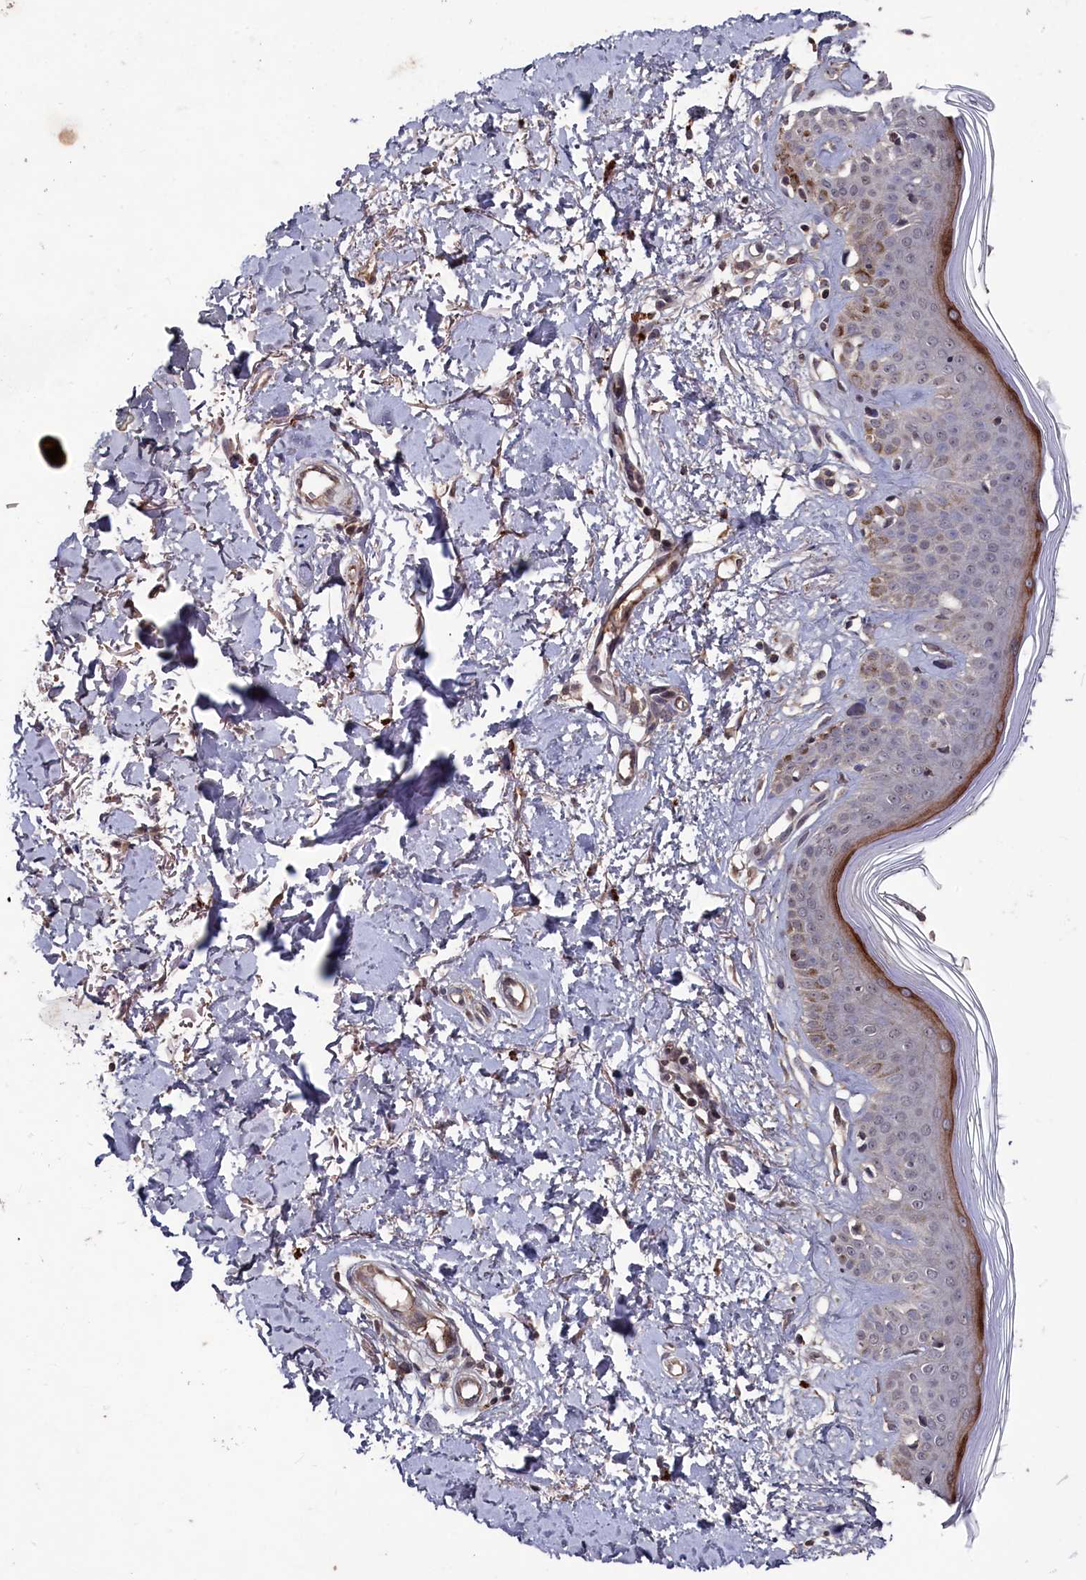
{"staining": {"intensity": "moderate", "quantity": ">75%", "location": "cytoplasmic/membranous"}, "tissue": "skin", "cell_type": "Fibroblasts", "image_type": "normal", "snomed": [{"axis": "morphology", "description": "Normal tissue, NOS"}, {"axis": "topography", "description": "Skin"}], "caption": "Protein expression analysis of normal human skin reveals moderate cytoplasmic/membranous expression in about >75% of fibroblasts.", "gene": "TMC5", "patient": {"sex": "female", "age": 64}}